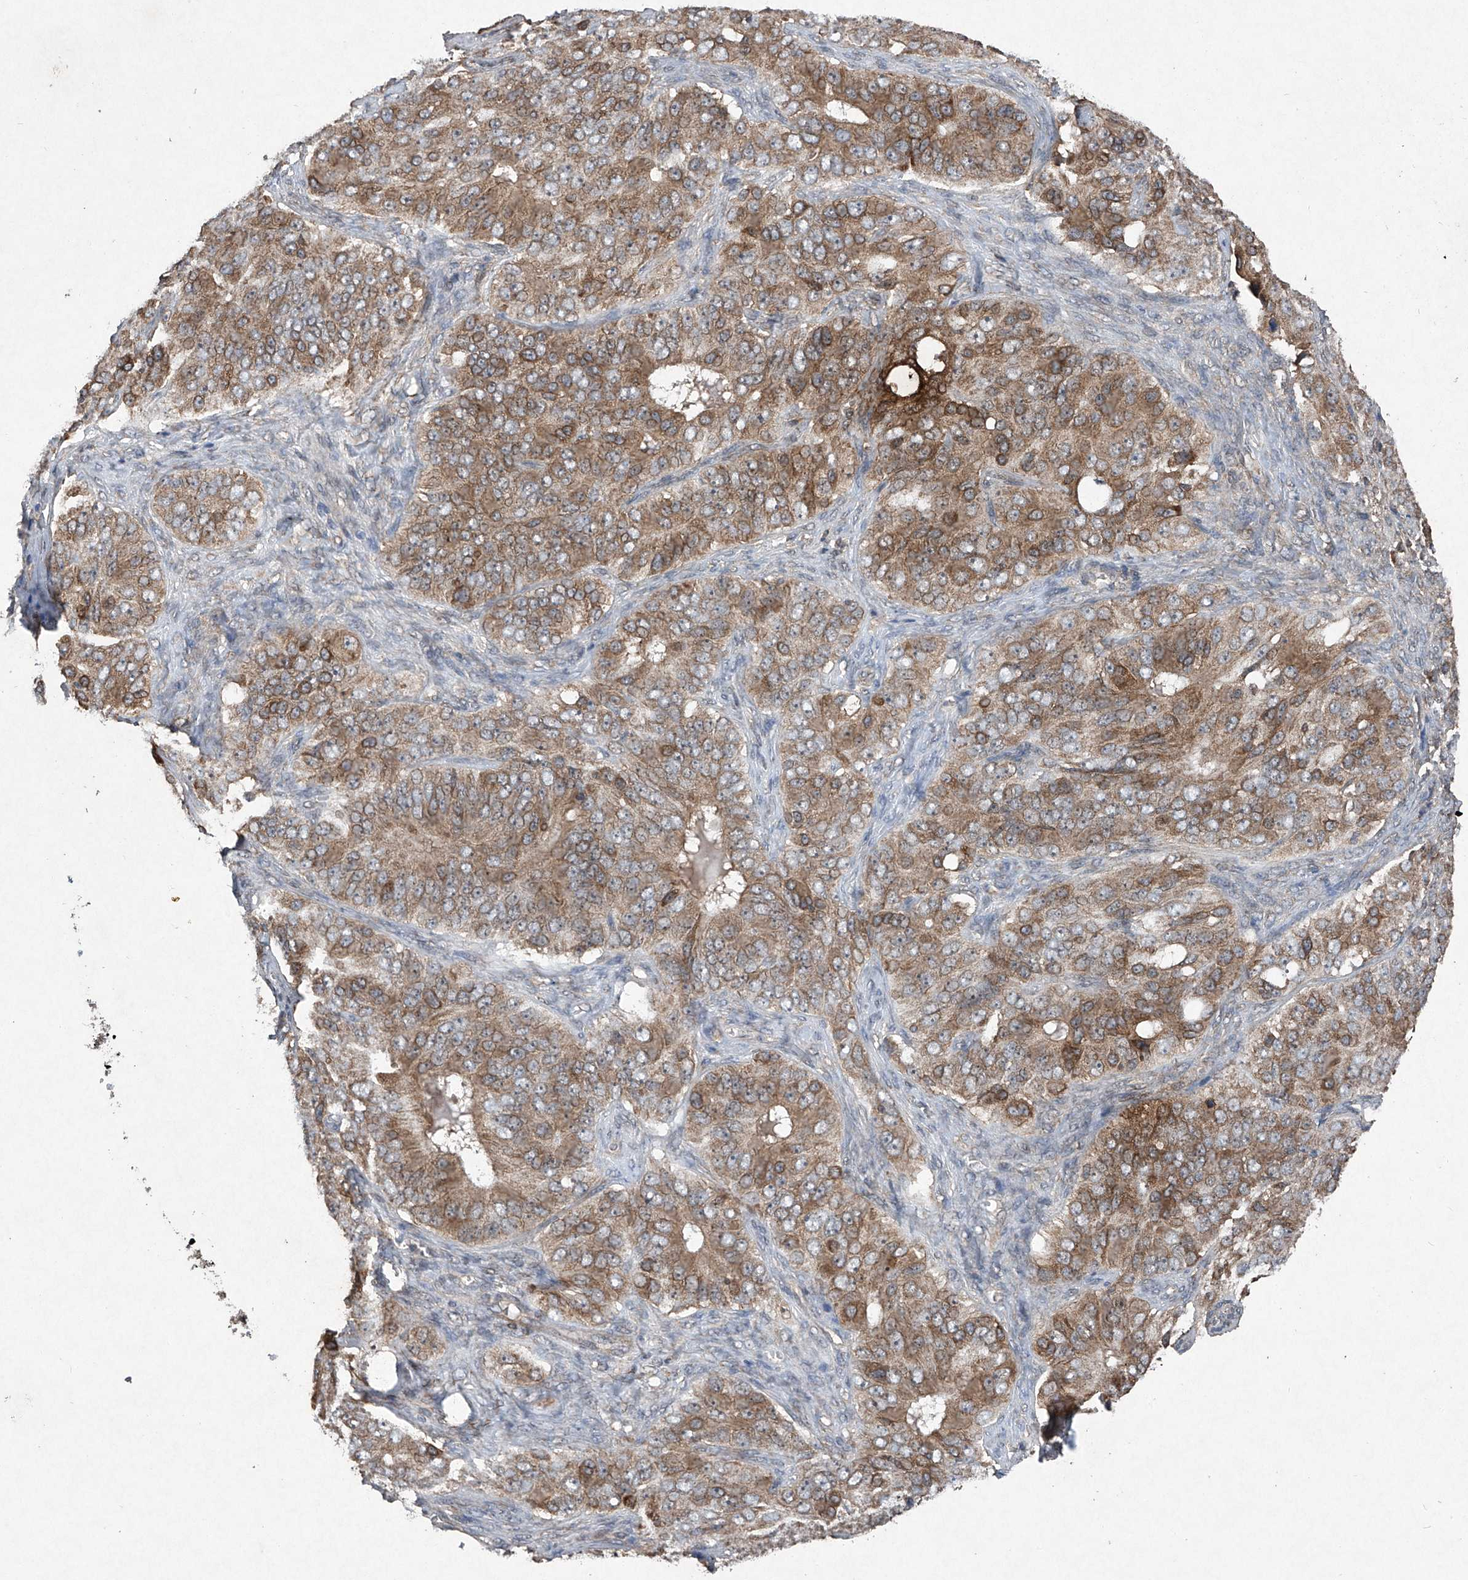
{"staining": {"intensity": "moderate", "quantity": ">75%", "location": "cytoplasmic/membranous"}, "tissue": "ovarian cancer", "cell_type": "Tumor cells", "image_type": "cancer", "snomed": [{"axis": "morphology", "description": "Carcinoma, endometroid"}, {"axis": "topography", "description": "Ovary"}], "caption": "An image showing moderate cytoplasmic/membranous positivity in approximately >75% of tumor cells in endometroid carcinoma (ovarian), as visualized by brown immunohistochemical staining.", "gene": "SUMF2", "patient": {"sex": "female", "age": 51}}